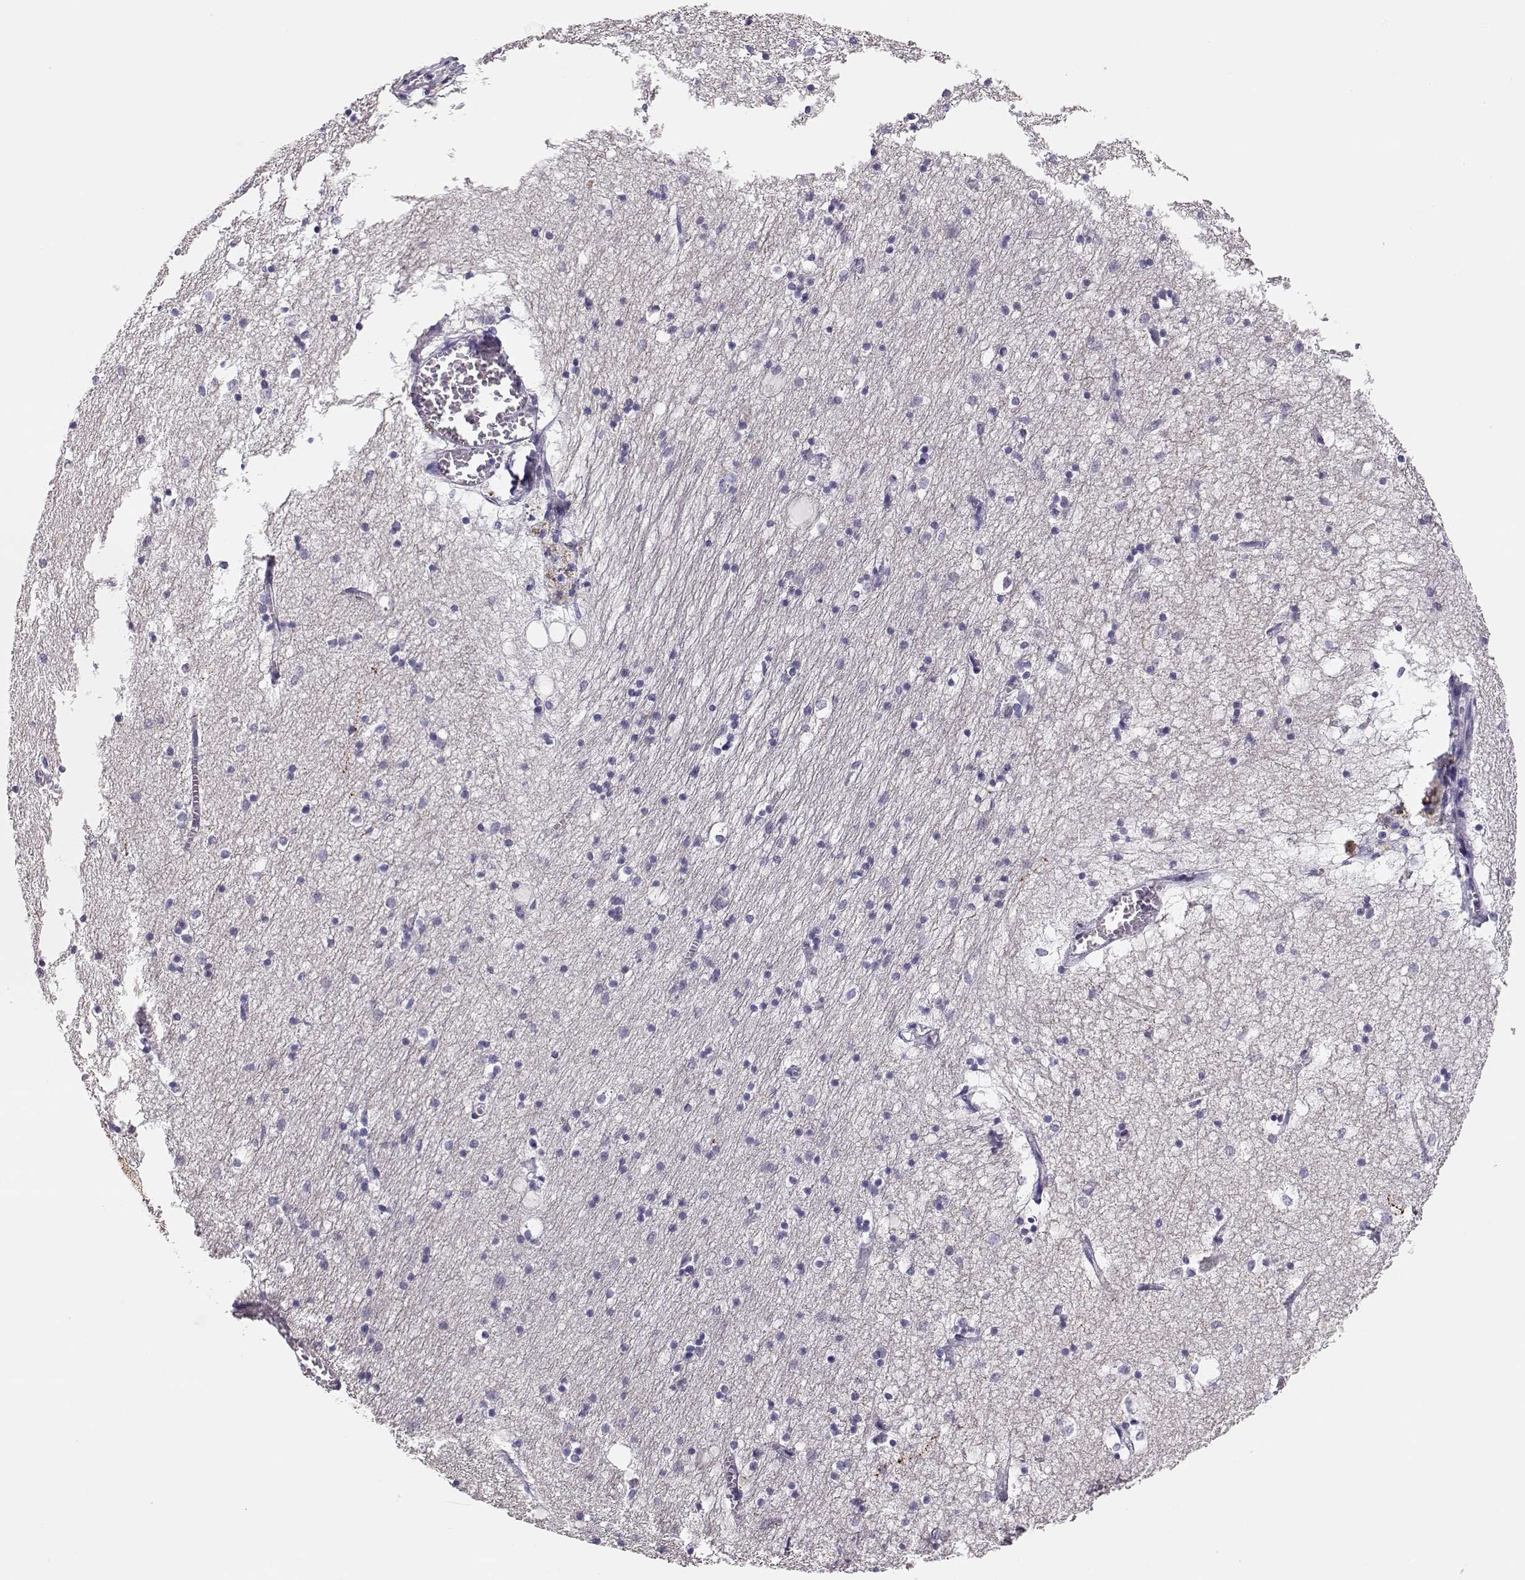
{"staining": {"intensity": "negative", "quantity": "none", "location": "none"}, "tissue": "hippocampus", "cell_type": "Glial cells", "image_type": "normal", "snomed": [{"axis": "morphology", "description": "Normal tissue, NOS"}, {"axis": "topography", "description": "Lateral ventricle wall"}, {"axis": "topography", "description": "Hippocampus"}], "caption": "Hippocampus was stained to show a protein in brown. There is no significant positivity in glial cells. (DAB IHC, high magnification).", "gene": "TTC26", "patient": {"sex": "female", "age": 63}}